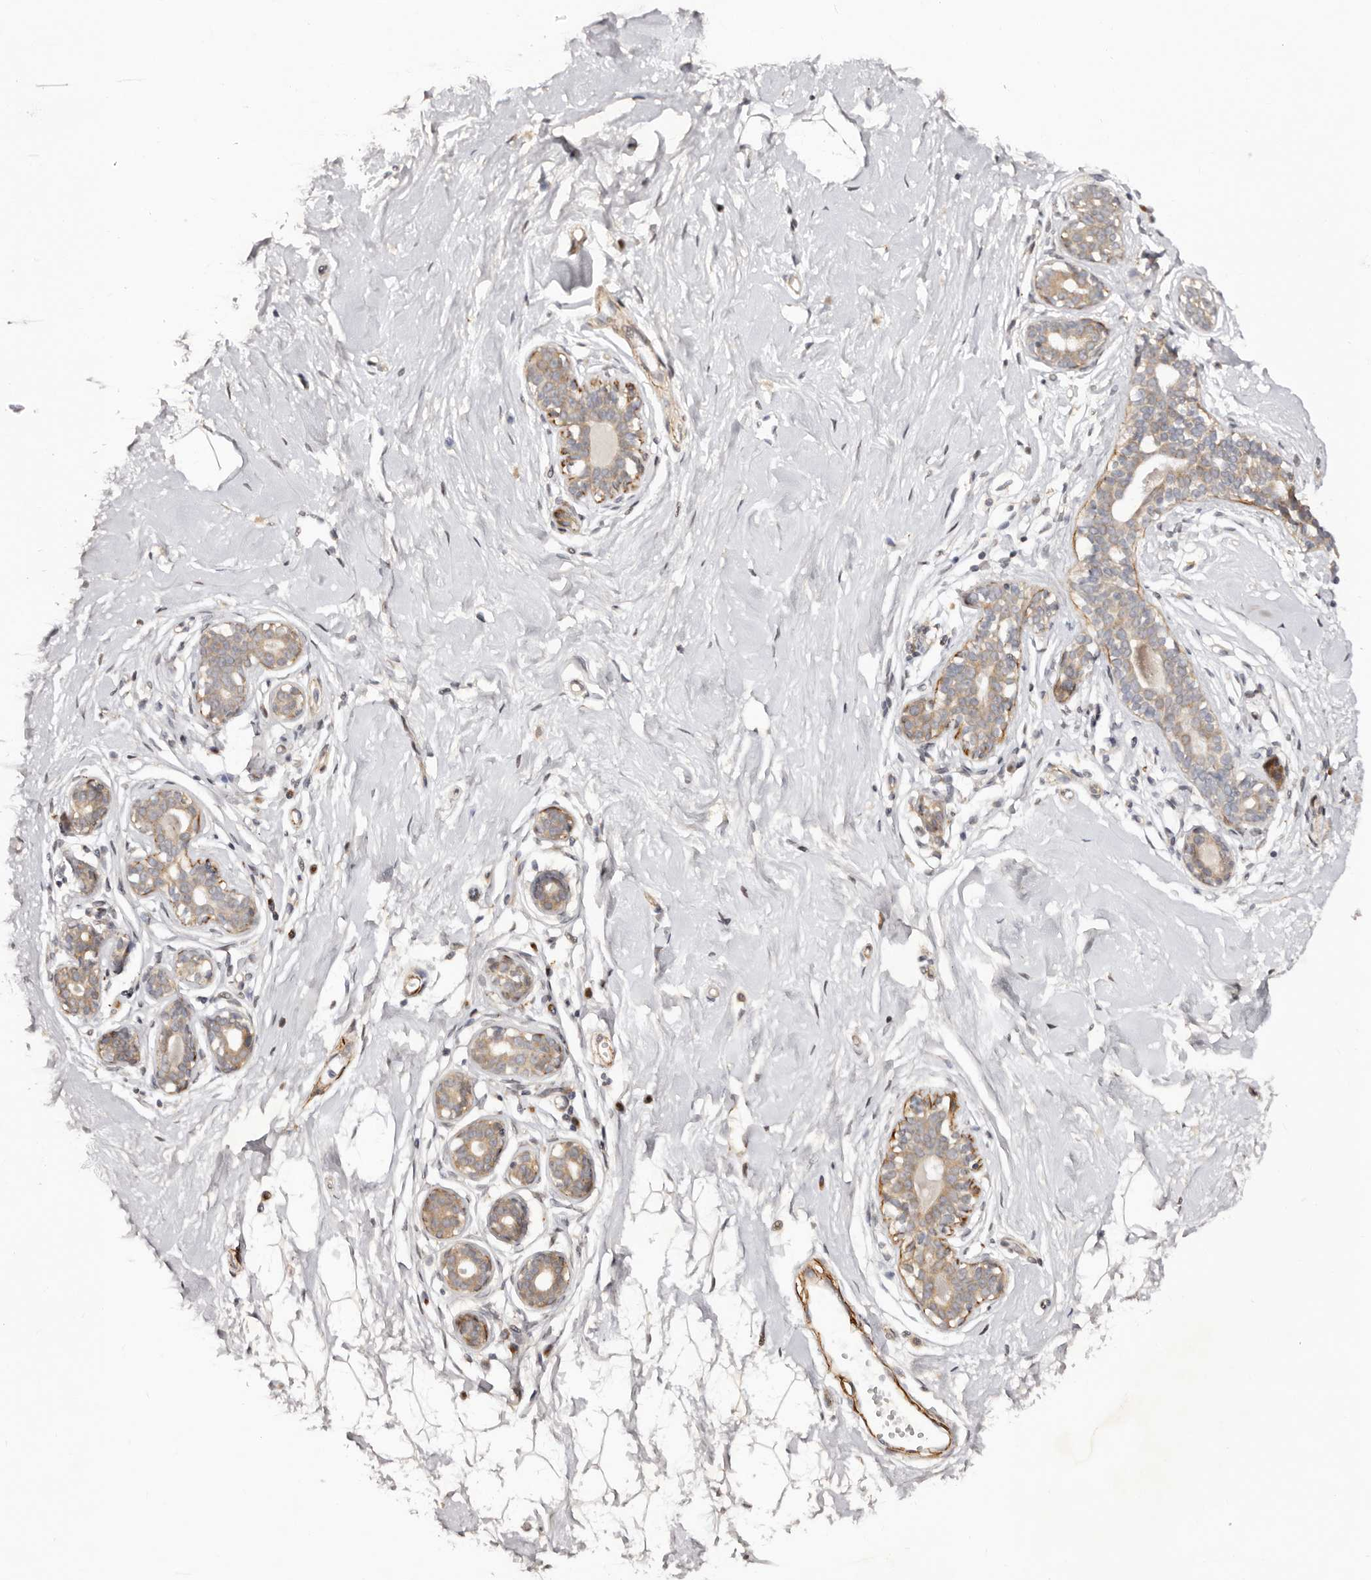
{"staining": {"intensity": "negative", "quantity": "none", "location": "none"}, "tissue": "breast", "cell_type": "Adipocytes", "image_type": "normal", "snomed": [{"axis": "morphology", "description": "Normal tissue, NOS"}, {"axis": "morphology", "description": "Adenoma, NOS"}, {"axis": "topography", "description": "Breast"}], "caption": "Adipocytes show no significant expression in benign breast. Nuclei are stained in blue.", "gene": "MICAL2", "patient": {"sex": "female", "age": 23}}